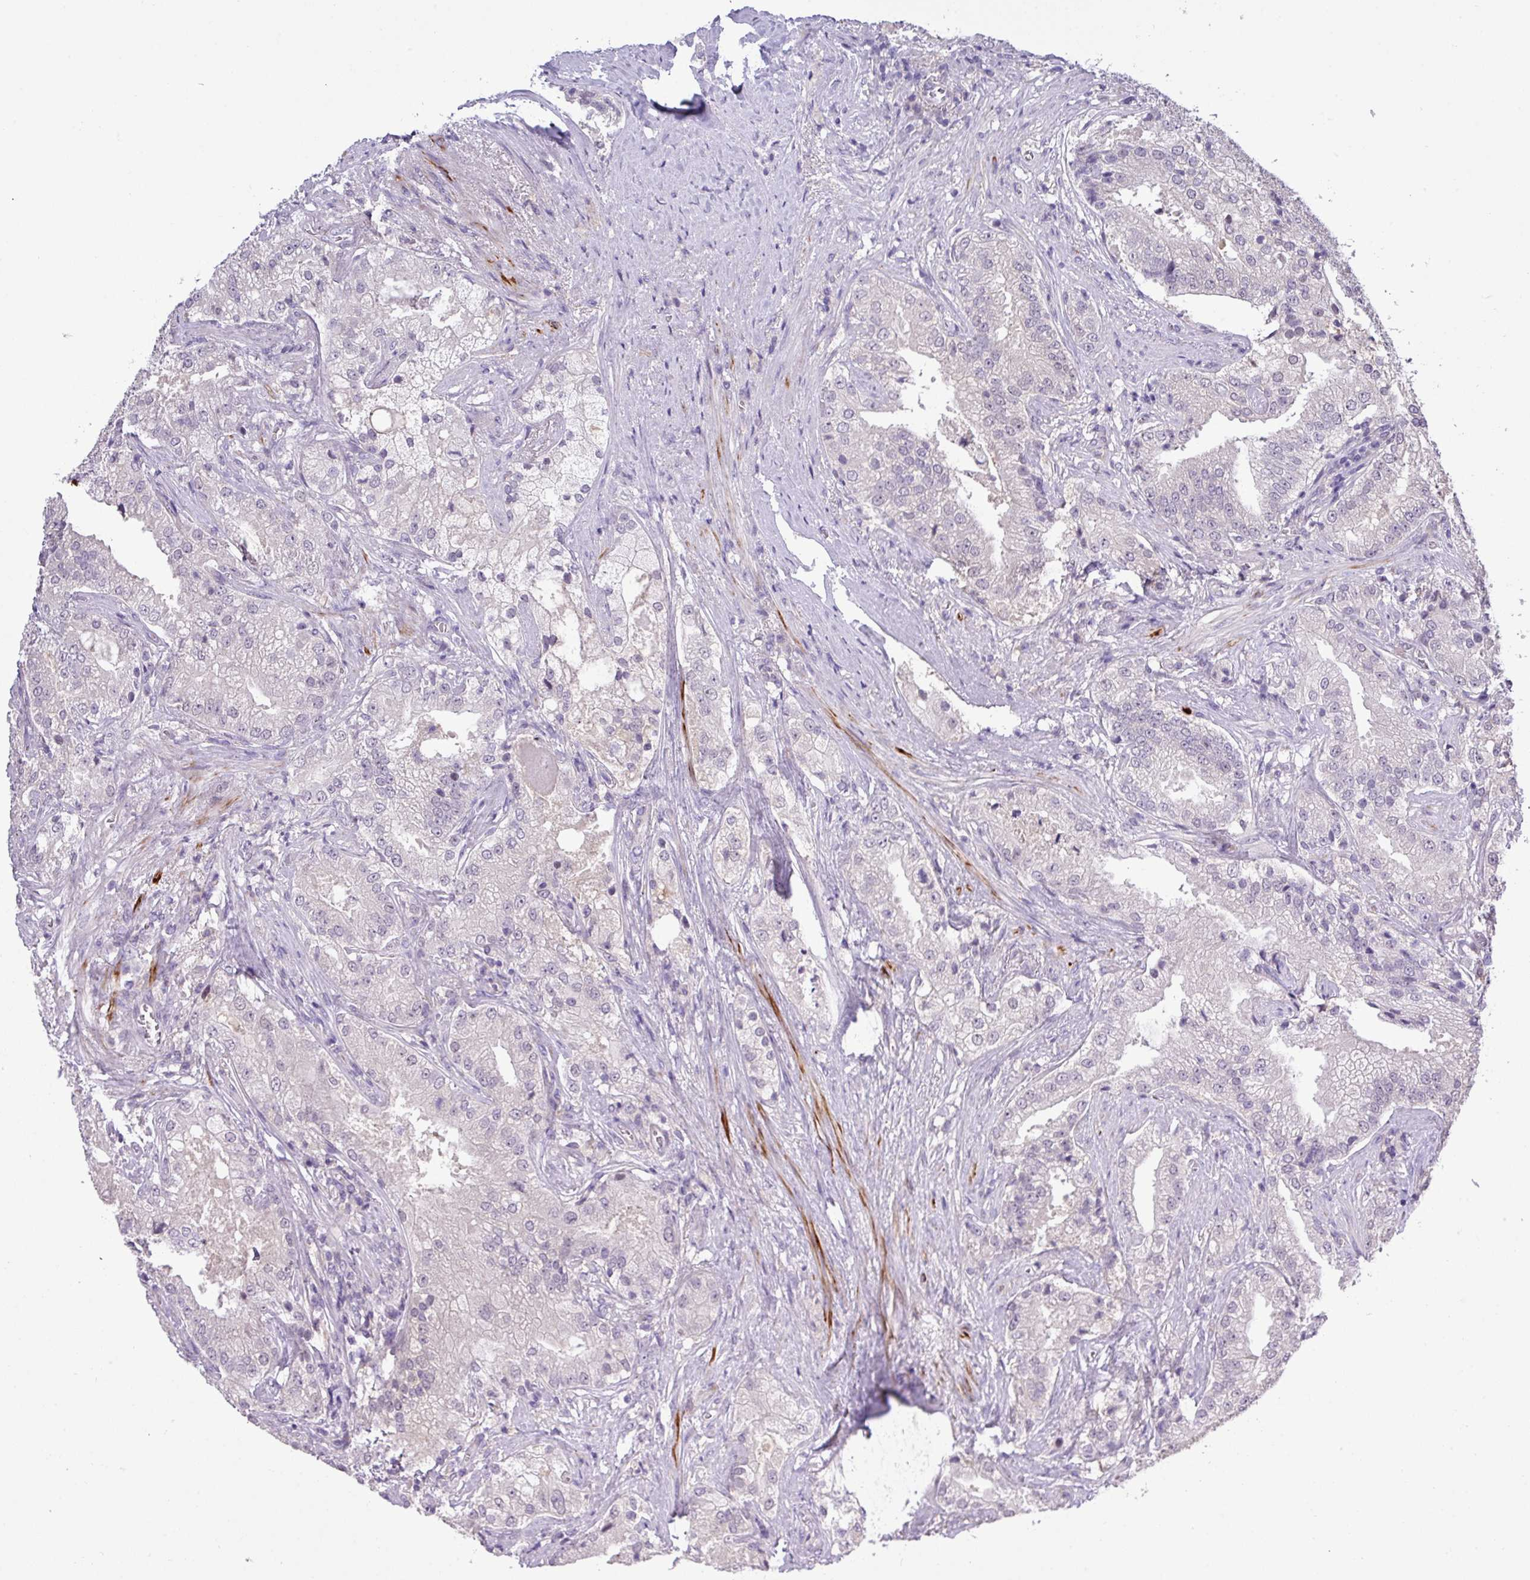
{"staining": {"intensity": "negative", "quantity": "none", "location": "none"}, "tissue": "prostate cancer", "cell_type": "Tumor cells", "image_type": "cancer", "snomed": [{"axis": "morphology", "description": "Adenocarcinoma, High grade"}, {"axis": "topography", "description": "Prostate"}], "caption": "Immunohistochemistry of prostate high-grade adenocarcinoma displays no expression in tumor cells.", "gene": "RIPPLY1", "patient": {"sex": "male", "age": 70}}